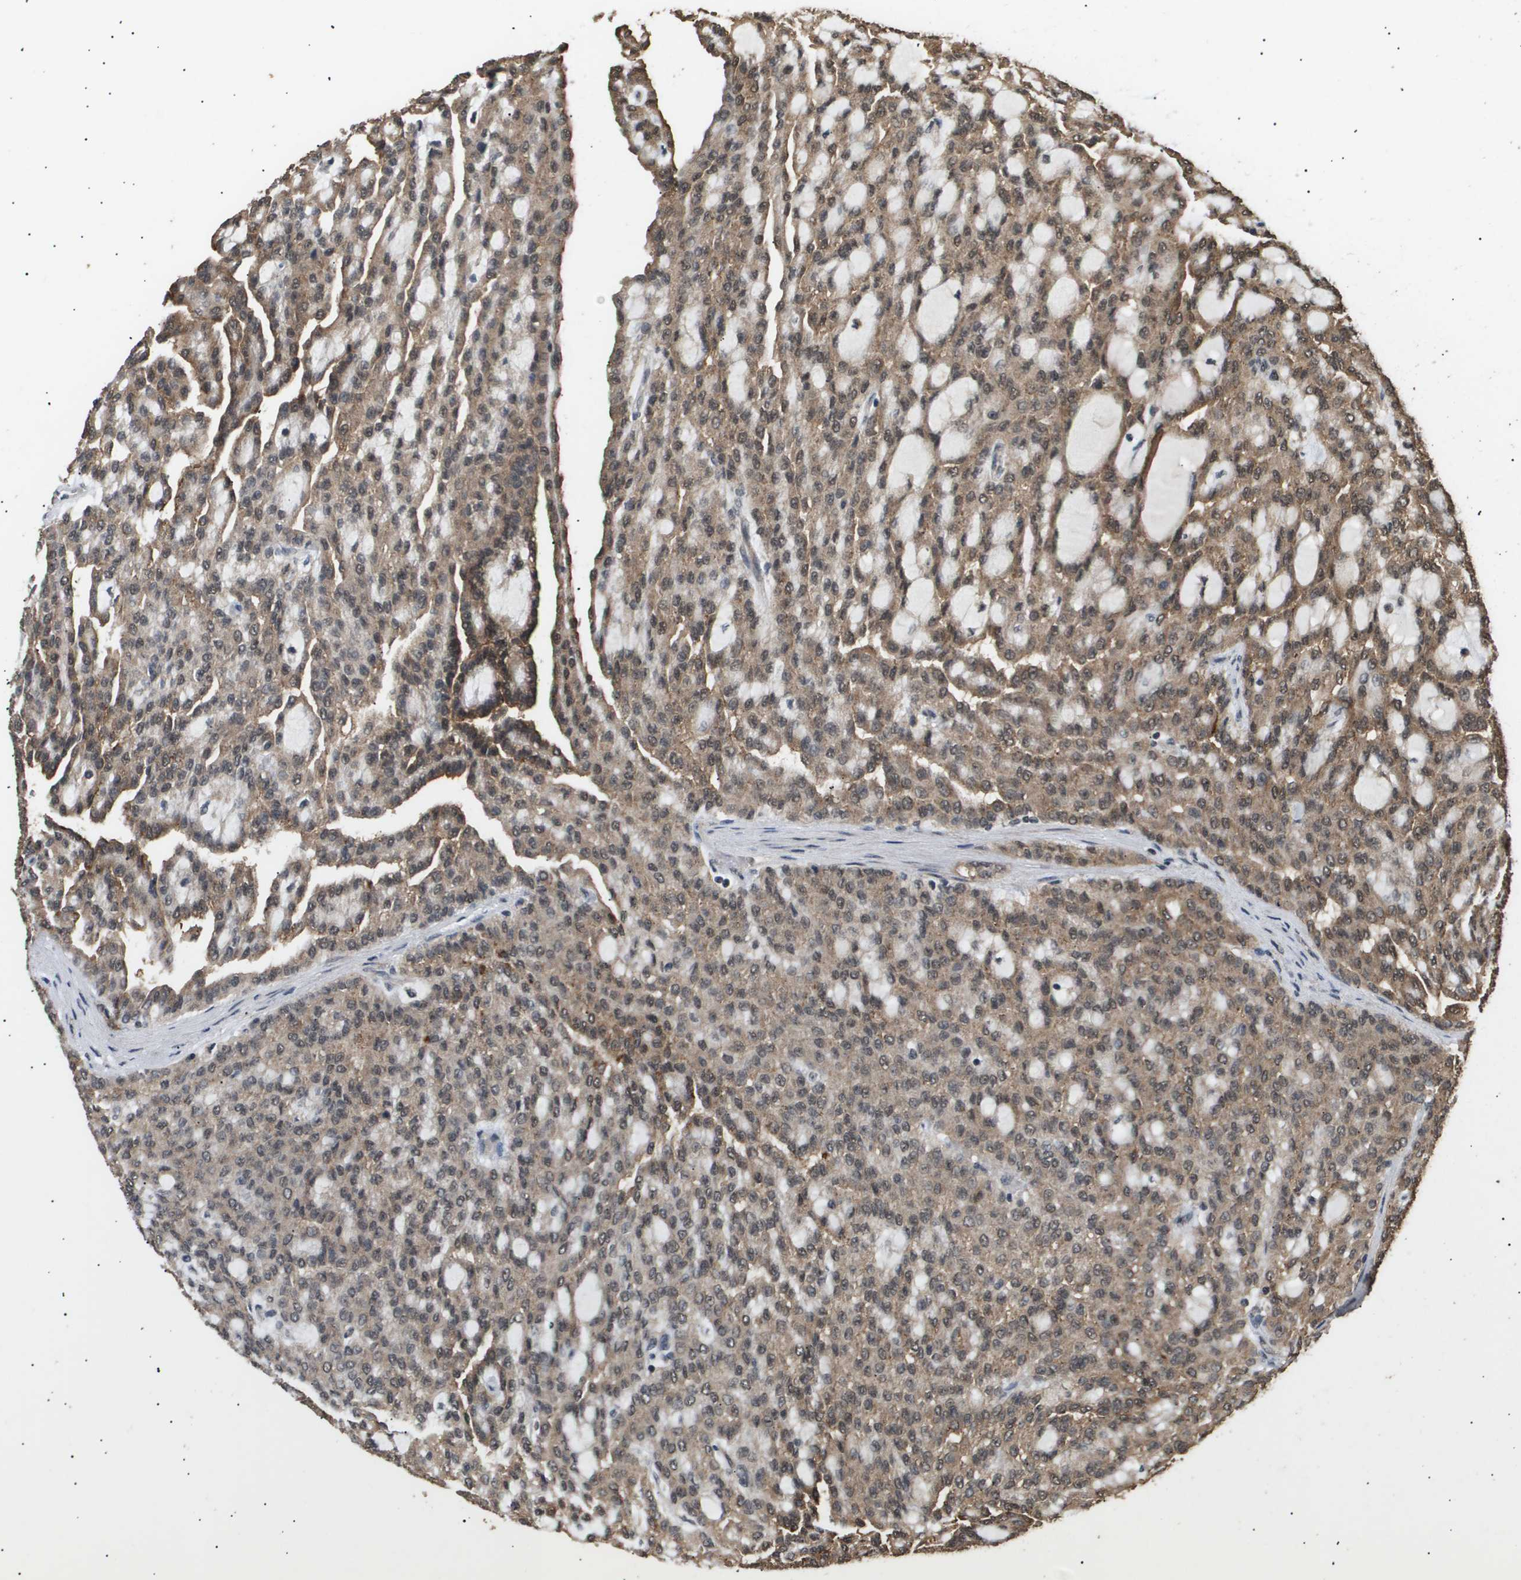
{"staining": {"intensity": "moderate", "quantity": ">75%", "location": "cytoplasmic/membranous,nuclear"}, "tissue": "renal cancer", "cell_type": "Tumor cells", "image_type": "cancer", "snomed": [{"axis": "morphology", "description": "Adenocarcinoma, NOS"}, {"axis": "topography", "description": "Kidney"}], "caption": "Protein analysis of renal cancer tissue displays moderate cytoplasmic/membranous and nuclear staining in approximately >75% of tumor cells.", "gene": "ING1", "patient": {"sex": "male", "age": 63}}